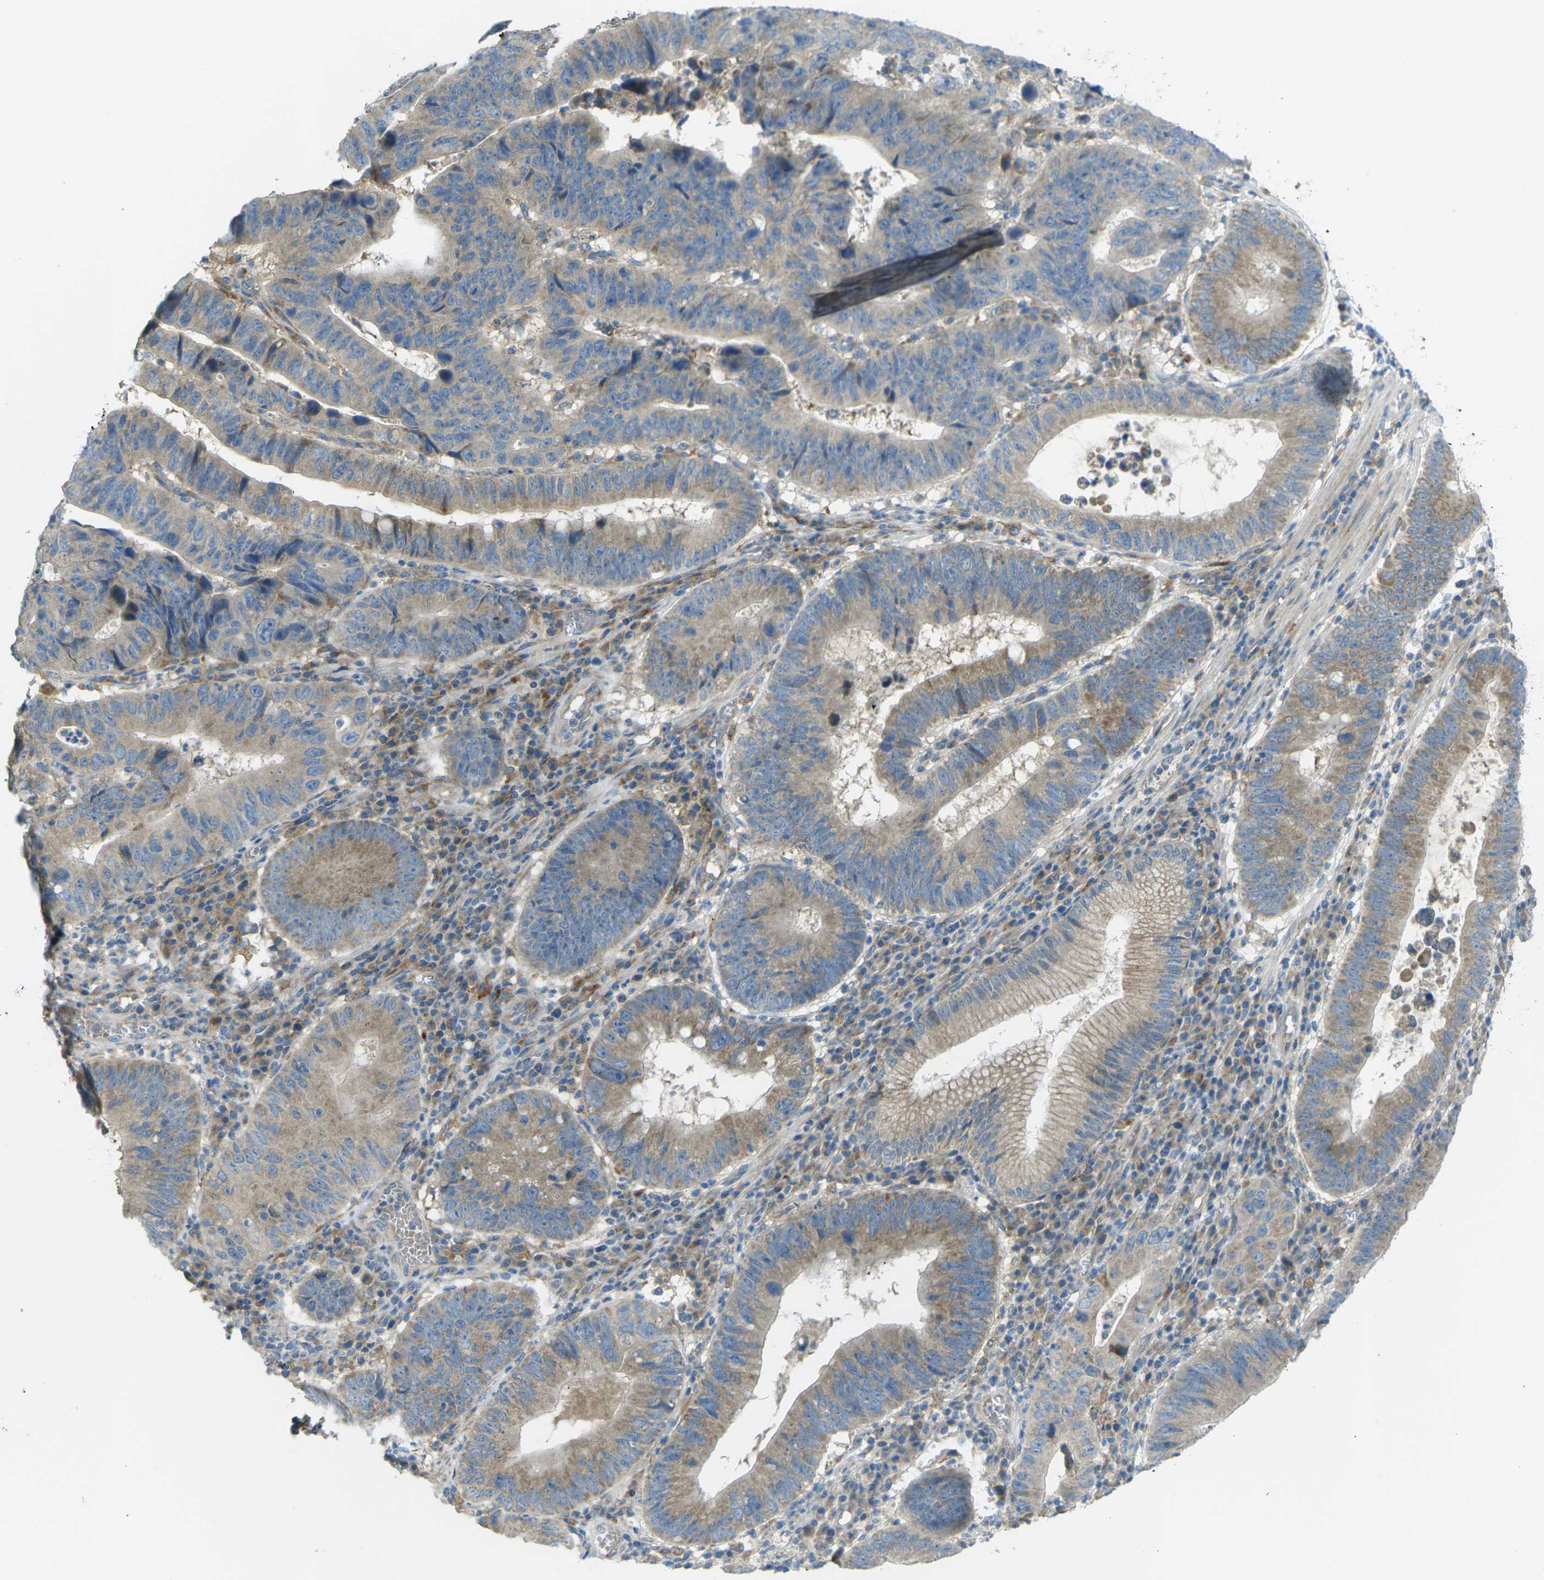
{"staining": {"intensity": "weak", "quantity": "25%-75%", "location": "cytoplasmic/membranous"}, "tissue": "stomach cancer", "cell_type": "Tumor cells", "image_type": "cancer", "snomed": [{"axis": "morphology", "description": "Adenocarcinoma, NOS"}, {"axis": "topography", "description": "Stomach"}], "caption": "Tumor cells display low levels of weak cytoplasmic/membranous expression in approximately 25%-75% of cells in human stomach cancer (adenocarcinoma). (brown staining indicates protein expression, while blue staining denotes nuclei).", "gene": "MYLK4", "patient": {"sex": "male", "age": 59}}